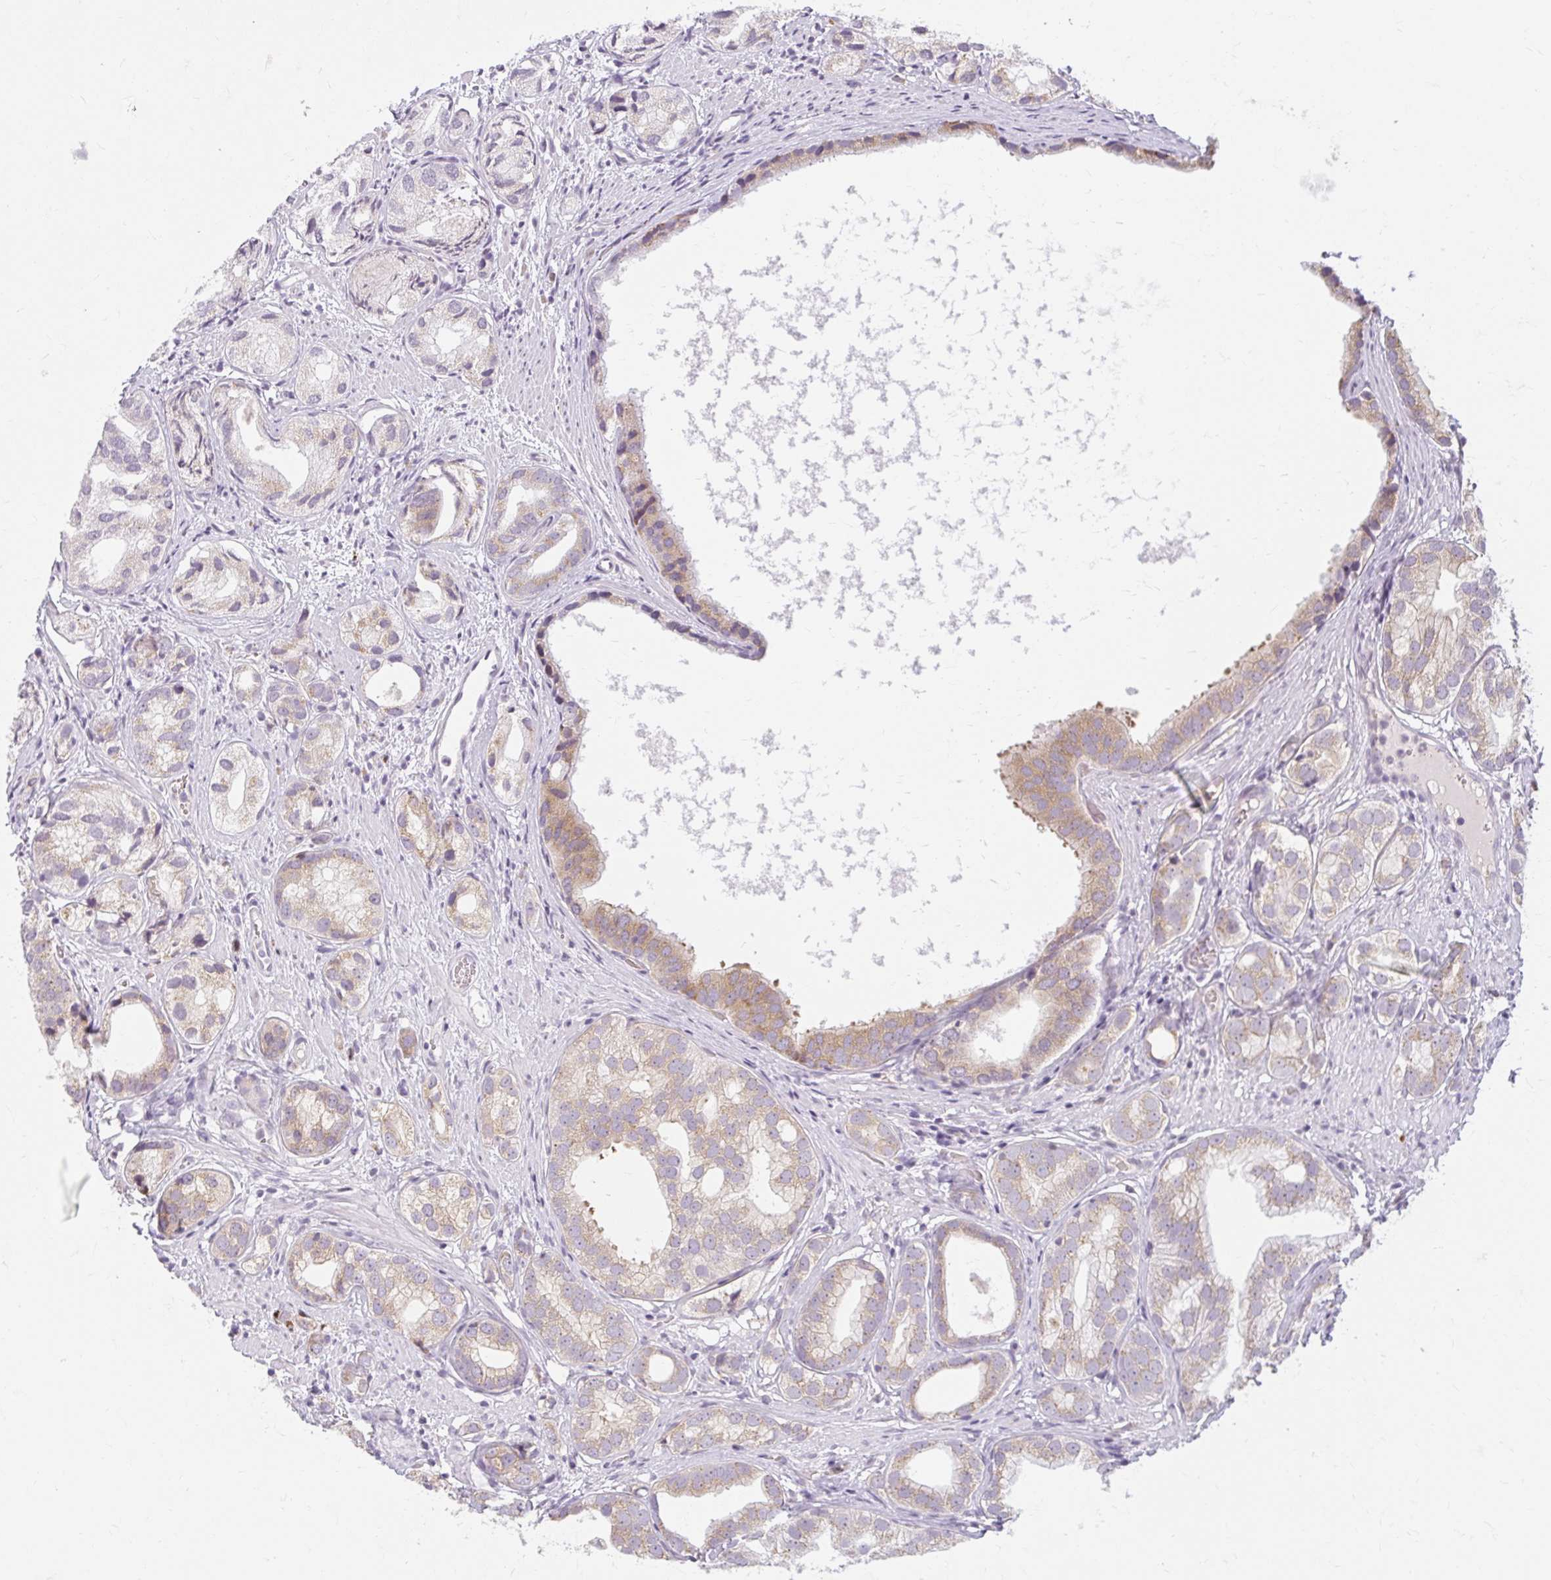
{"staining": {"intensity": "moderate", "quantity": ">75%", "location": "cytoplasmic/membranous"}, "tissue": "prostate cancer", "cell_type": "Tumor cells", "image_type": "cancer", "snomed": [{"axis": "morphology", "description": "Adenocarcinoma, High grade"}, {"axis": "topography", "description": "Prostate"}], "caption": "Protein expression analysis of human prostate high-grade adenocarcinoma reveals moderate cytoplasmic/membranous positivity in about >75% of tumor cells.", "gene": "ZFYVE26", "patient": {"sex": "male", "age": 82}}